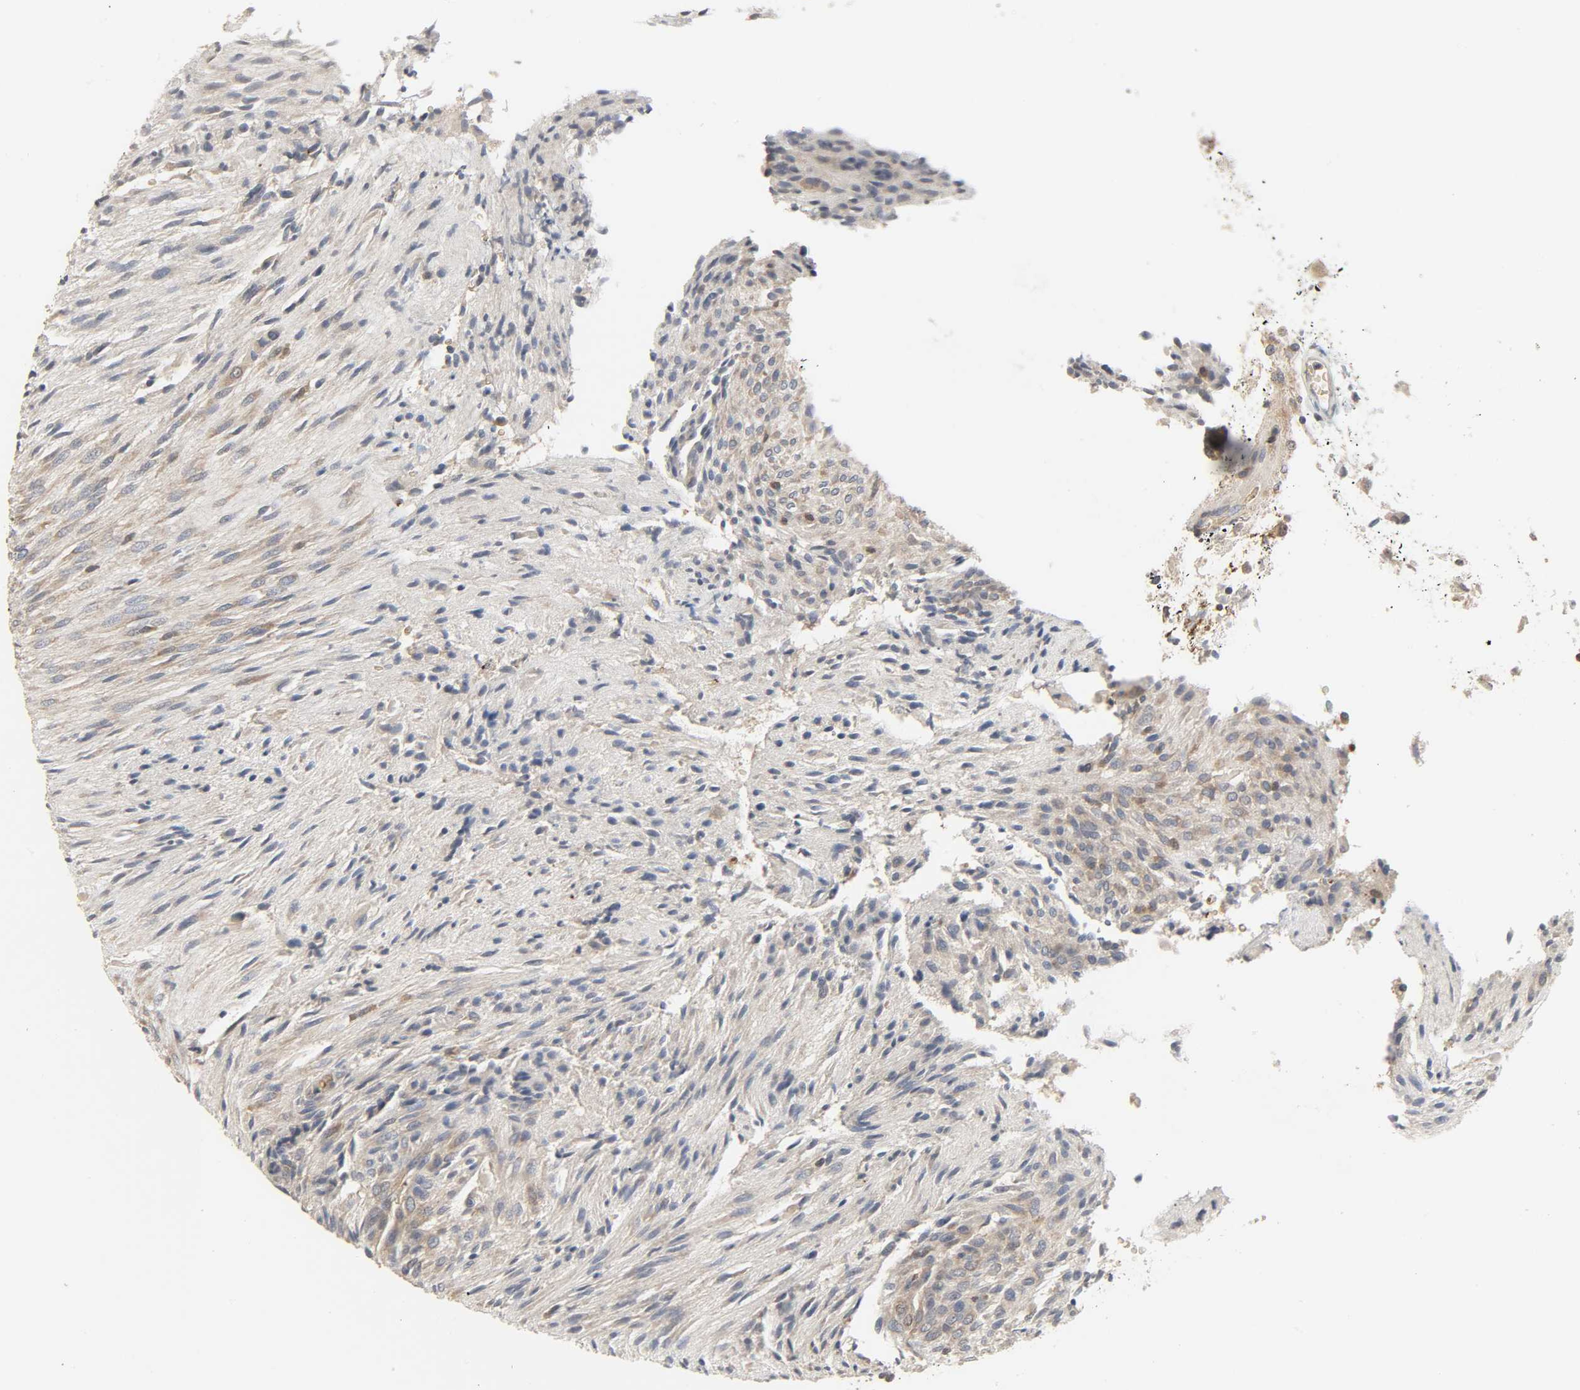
{"staining": {"intensity": "moderate", "quantity": ">75%", "location": "cytoplasmic/membranous"}, "tissue": "glioma", "cell_type": "Tumor cells", "image_type": "cancer", "snomed": [{"axis": "morphology", "description": "Glioma, malignant, High grade"}, {"axis": "topography", "description": "Cerebral cortex"}], "caption": "Immunohistochemical staining of human glioma shows moderate cytoplasmic/membranous protein expression in about >75% of tumor cells. (Brightfield microscopy of DAB IHC at high magnification).", "gene": "PLEKHA2", "patient": {"sex": "female", "age": 55}}